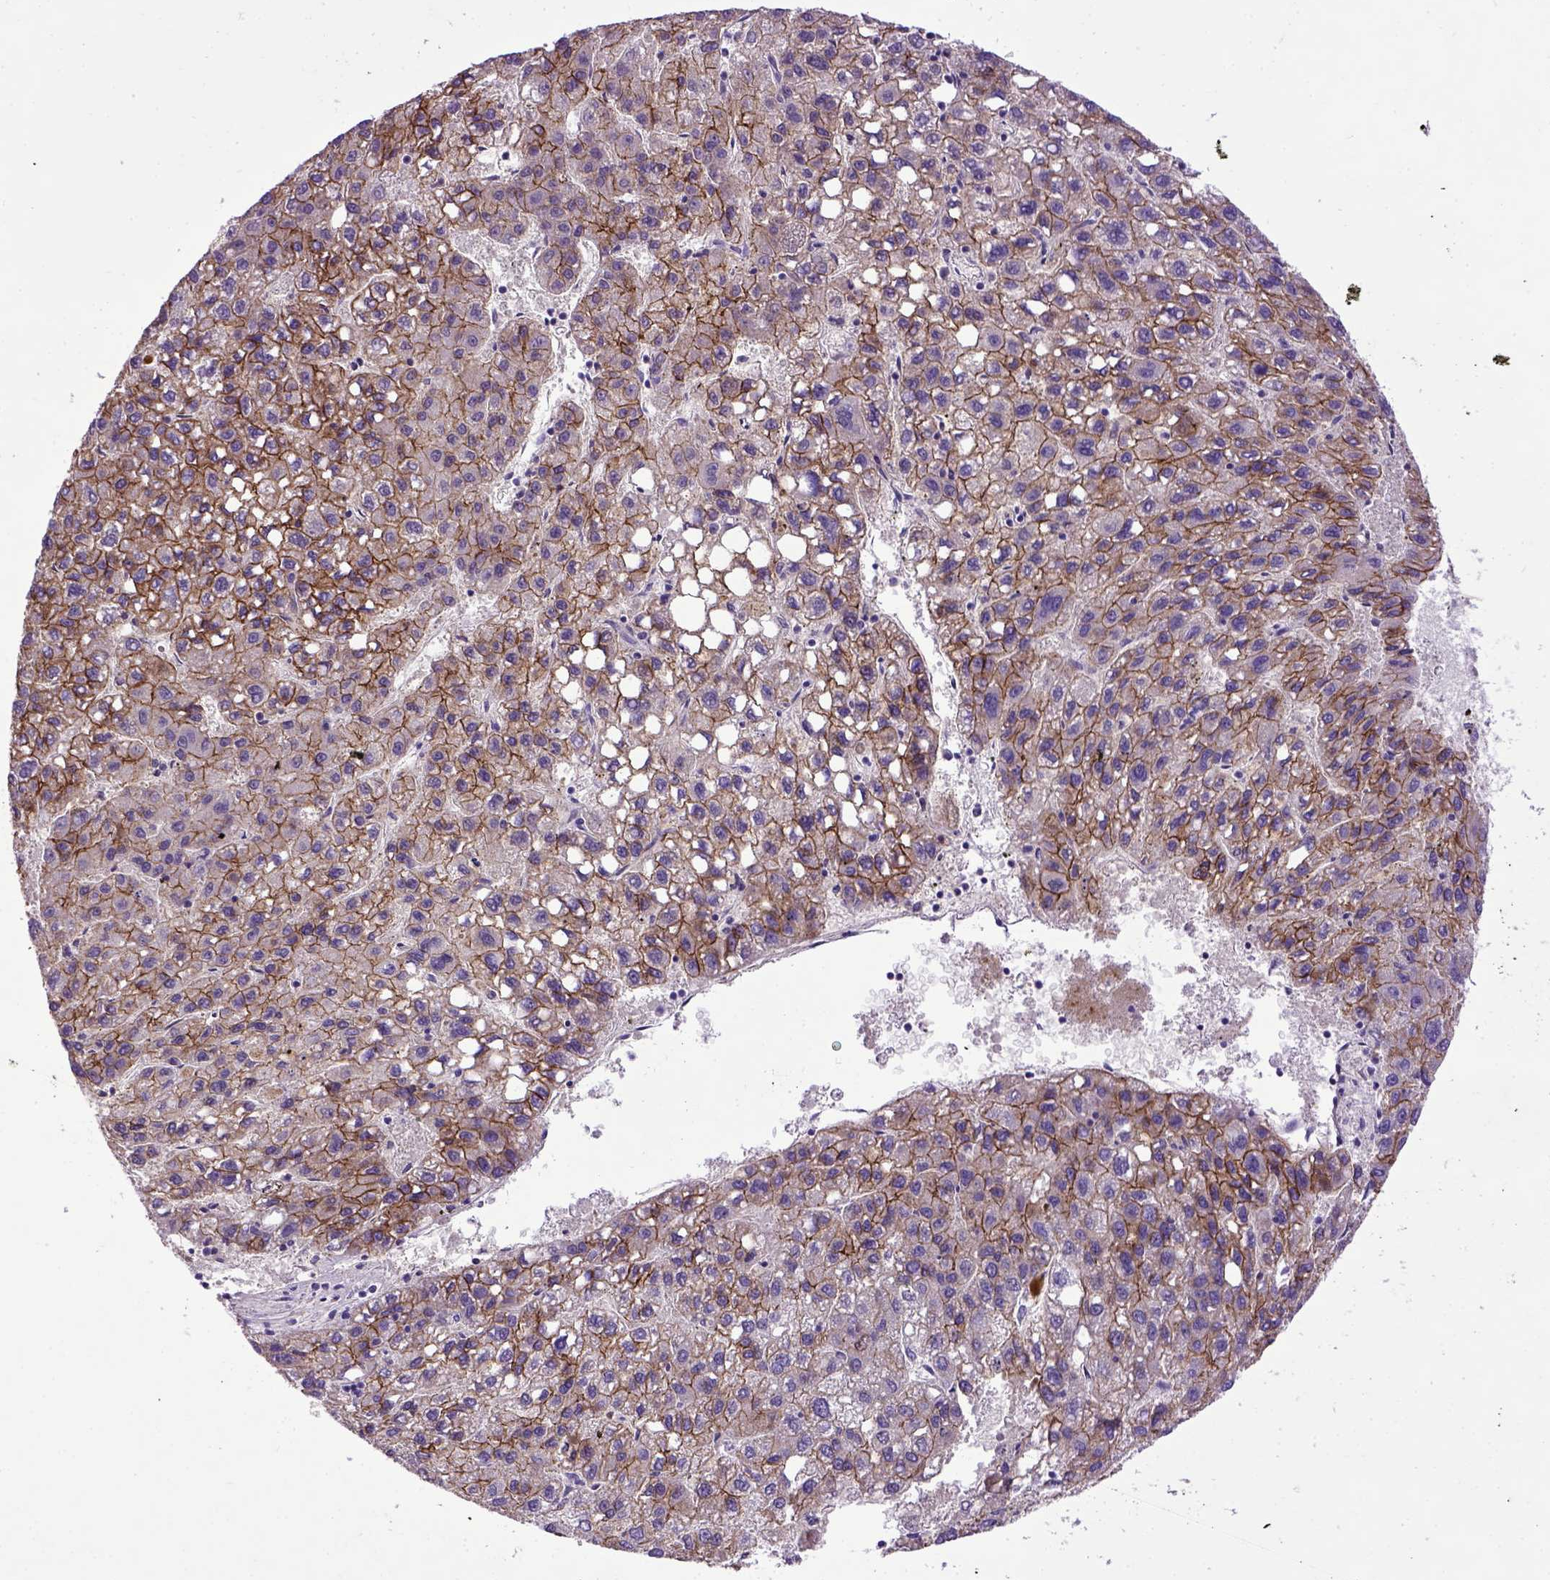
{"staining": {"intensity": "moderate", "quantity": "25%-75%", "location": "cytoplasmic/membranous"}, "tissue": "liver cancer", "cell_type": "Tumor cells", "image_type": "cancer", "snomed": [{"axis": "morphology", "description": "Carcinoma, Hepatocellular, NOS"}, {"axis": "topography", "description": "Liver"}], "caption": "About 25%-75% of tumor cells in liver cancer (hepatocellular carcinoma) display moderate cytoplasmic/membranous protein staining as visualized by brown immunohistochemical staining.", "gene": "CDH1", "patient": {"sex": "female", "age": 82}}